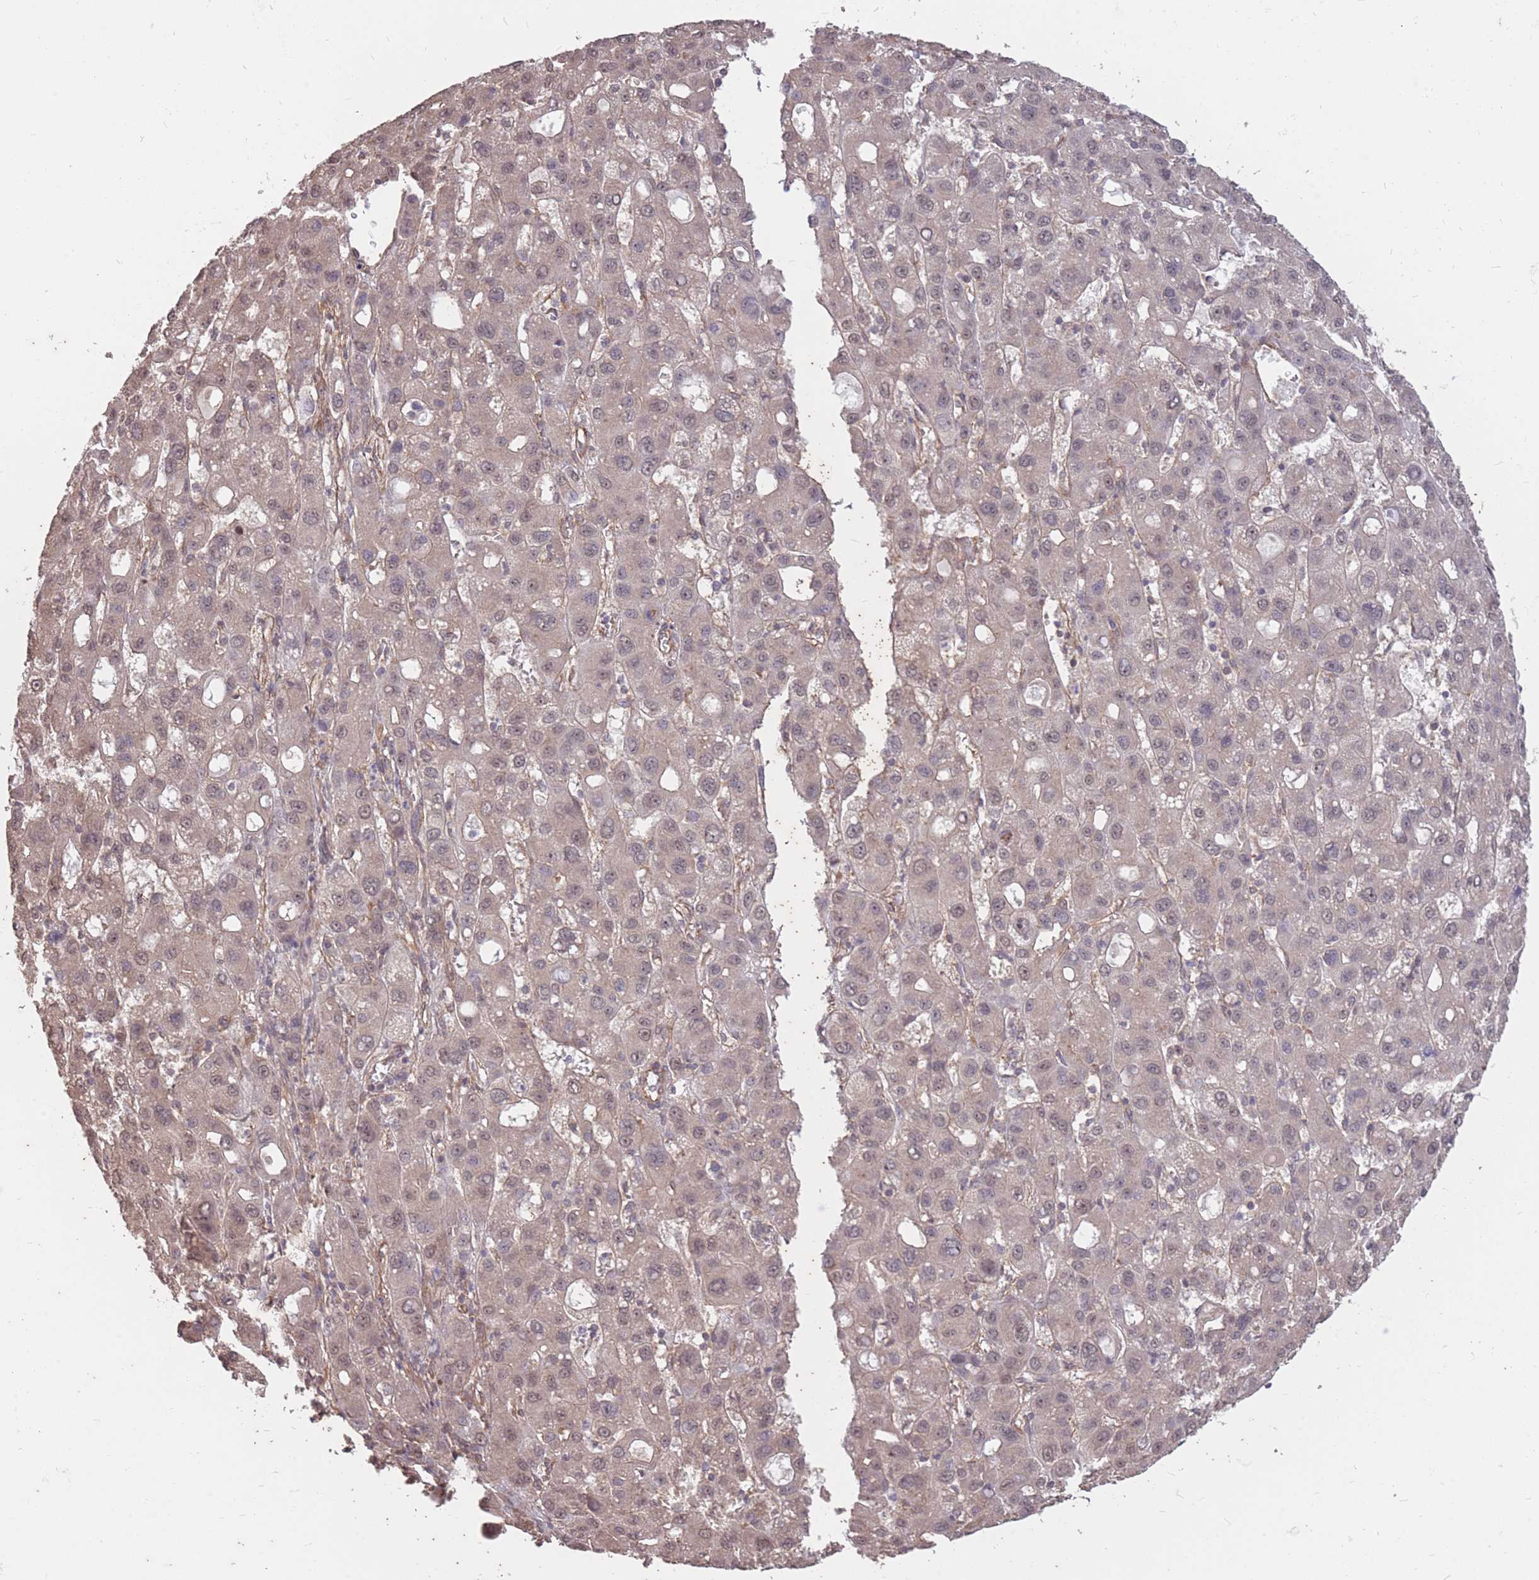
{"staining": {"intensity": "weak", "quantity": "<25%", "location": "nuclear"}, "tissue": "liver cancer", "cell_type": "Tumor cells", "image_type": "cancer", "snomed": [{"axis": "morphology", "description": "Carcinoma, Hepatocellular, NOS"}, {"axis": "topography", "description": "Liver"}], "caption": "Immunohistochemistry (IHC) of liver cancer reveals no staining in tumor cells. (DAB (3,3'-diaminobenzidine) immunohistochemistry with hematoxylin counter stain).", "gene": "DYNC1LI2", "patient": {"sex": "male", "age": 55}}